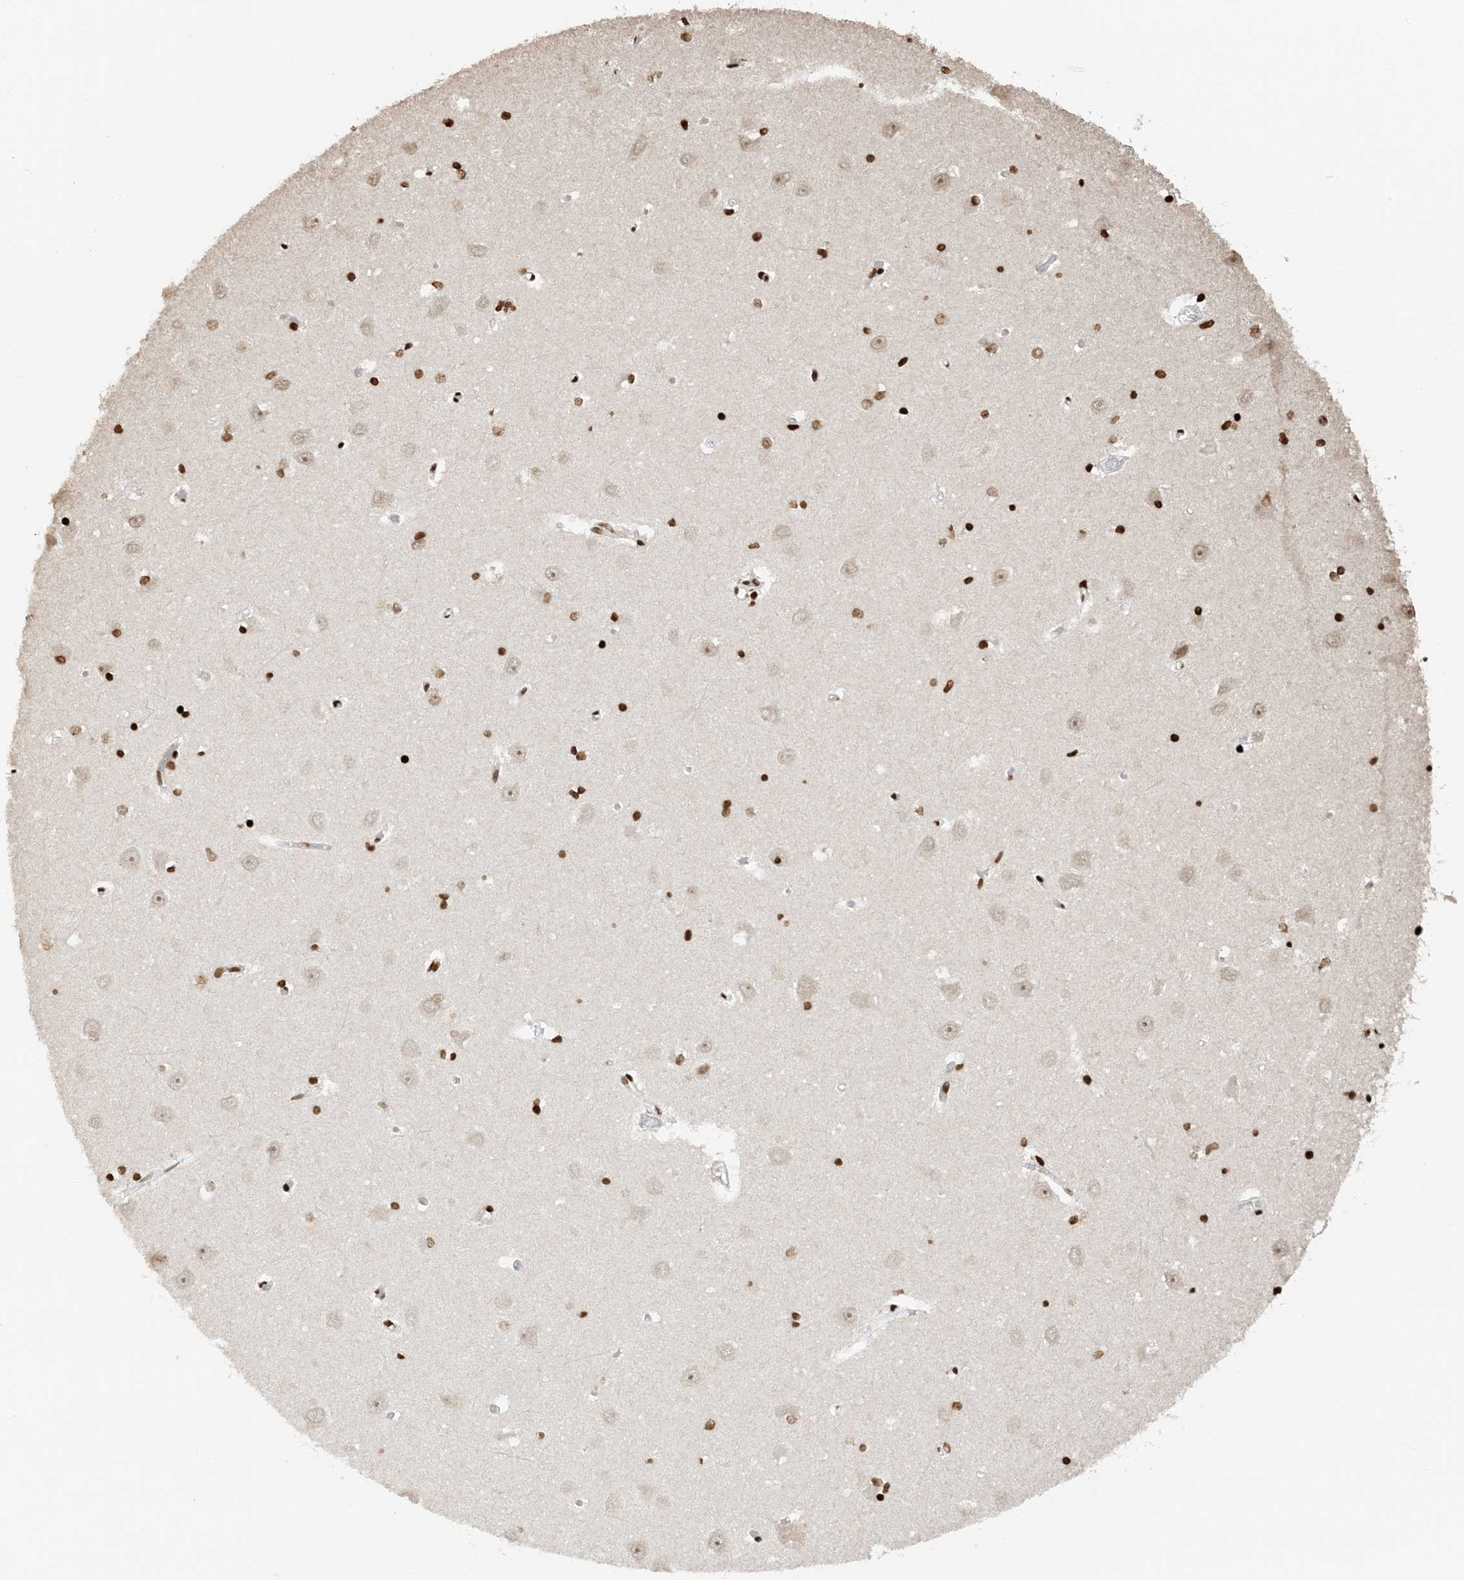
{"staining": {"intensity": "strong", "quantity": ">75%", "location": "nuclear"}, "tissue": "hippocampus", "cell_type": "Glial cells", "image_type": "normal", "snomed": [{"axis": "morphology", "description": "Normal tissue, NOS"}, {"axis": "topography", "description": "Hippocampus"}], "caption": "This photomicrograph demonstrates immunohistochemistry staining of unremarkable hippocampus, with high strong nuclear positivity in approximately >75% of glial cells.", "gene": "H3", "patient": {"sex": "male", "age": 70}}